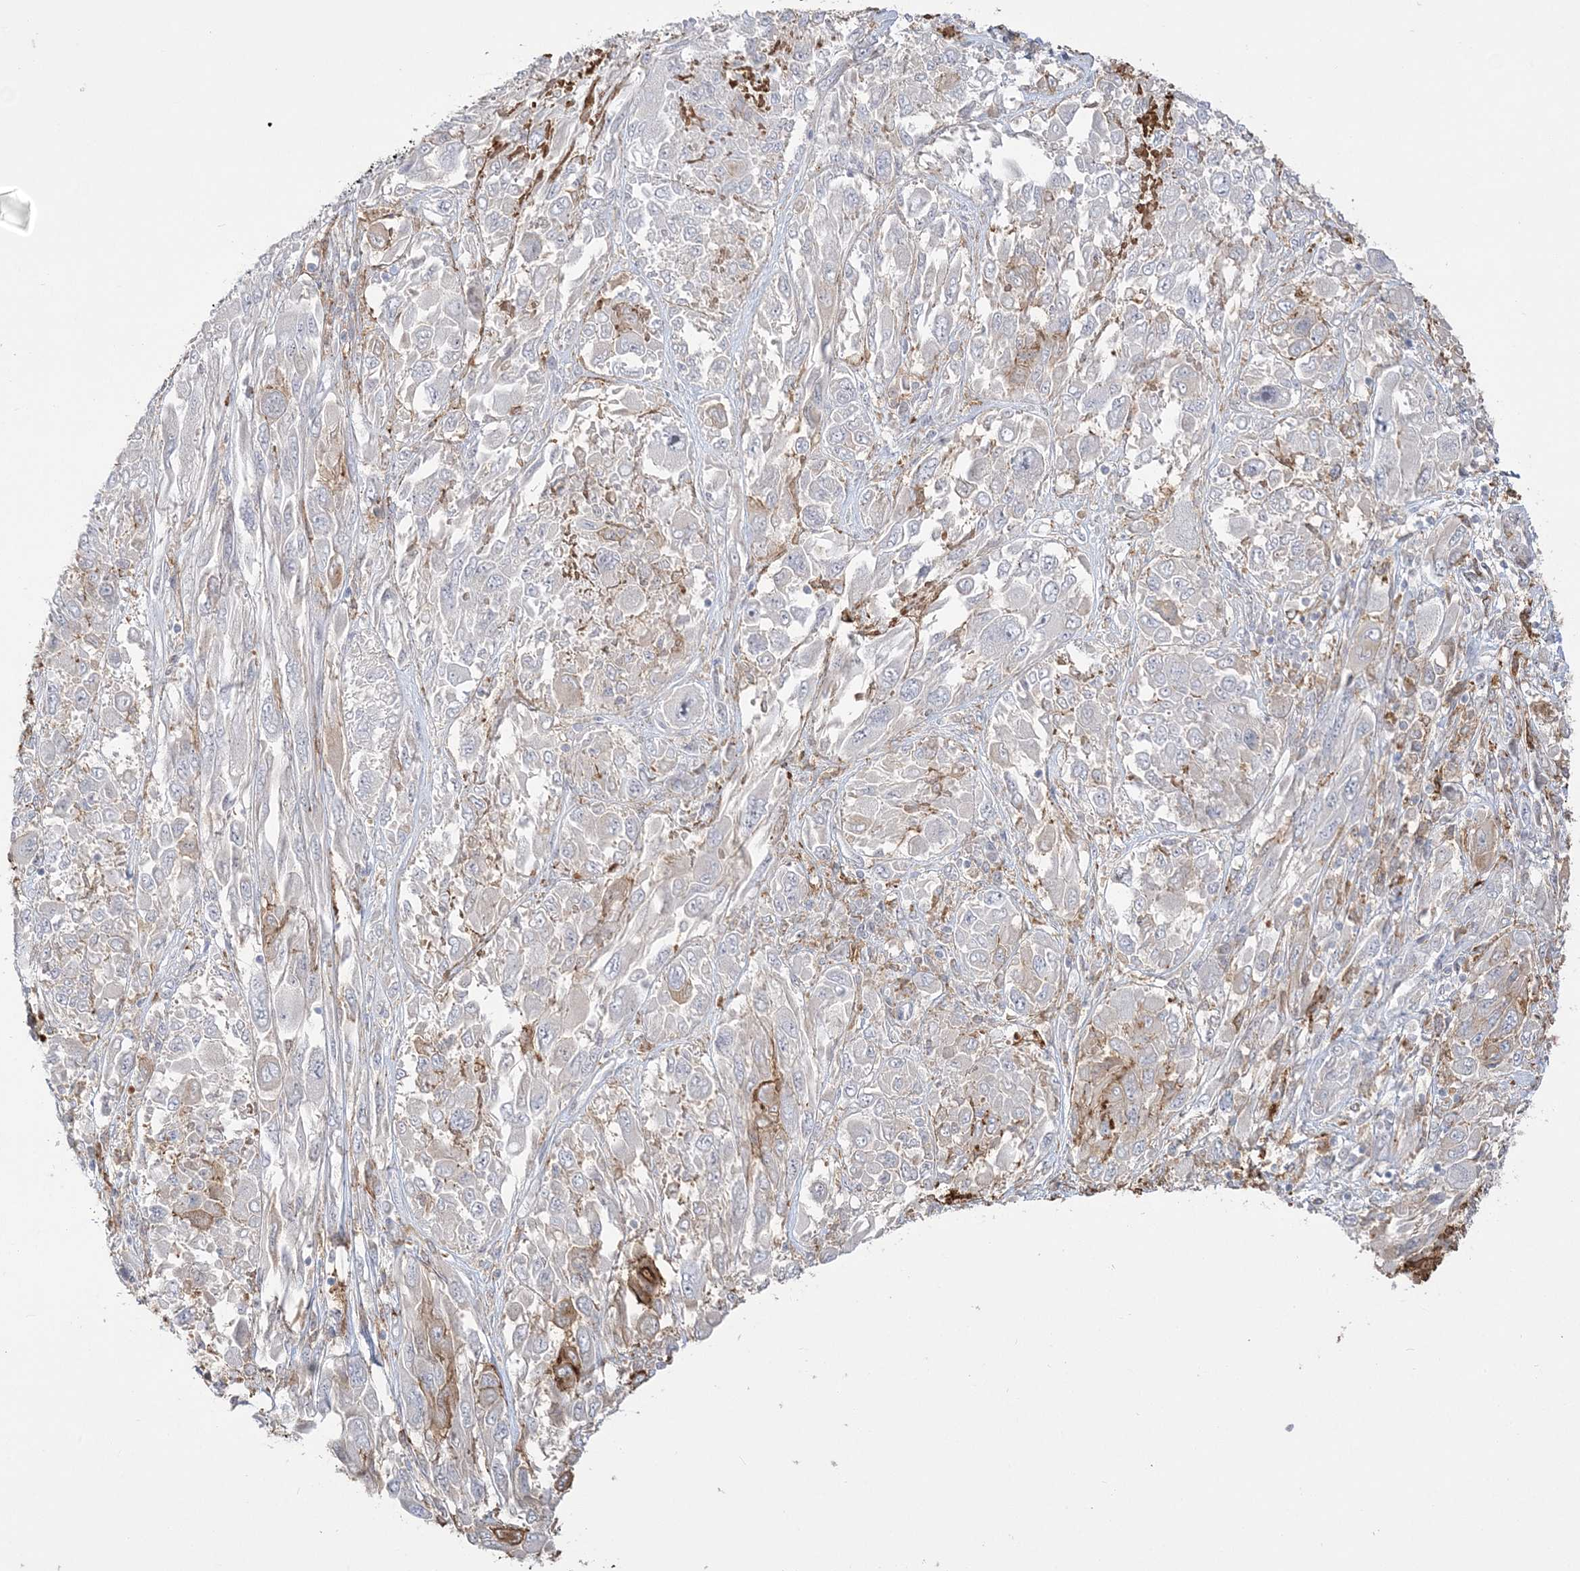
{"staining": {"intensity": "negative", "quantity": "none", "location": "none"}, "tissue": "melanoma", "cell_type": "Tumor cells", "image_type": "cancer", "snomed": [{"axis": "morphology", "description": "Malignant melanoma, NOS"}, {"axis": "topography", "description": "Skin"}], "caption": "A histopathology image of malignant melanoma stained for a protein displays no brown staining in tumor cells.", "gene": "HAAO", "patient": {"sex": "female", "age": 91}}